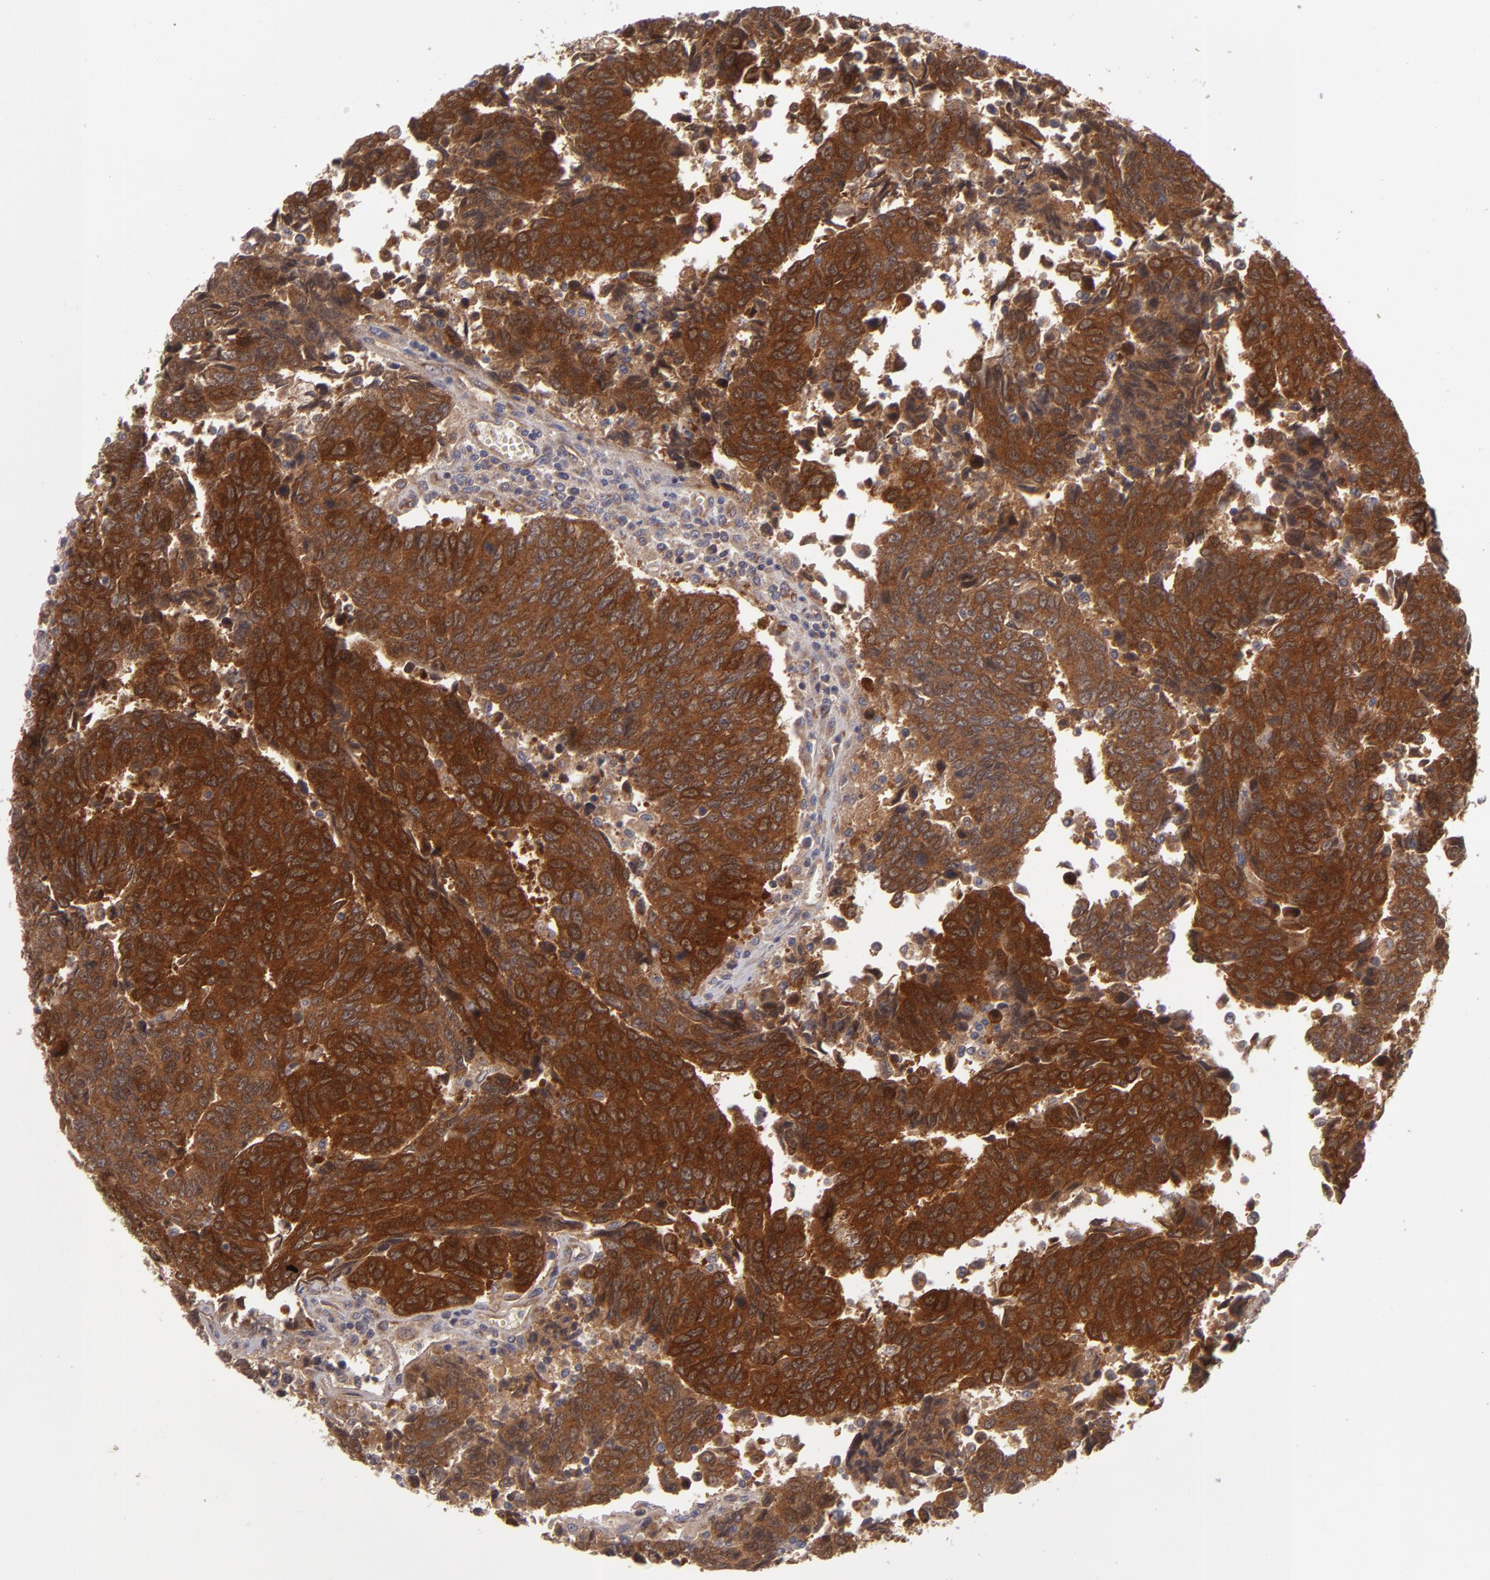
{"staining": {"intensity": "strong", "quantity": ">75%", "location": "cytoplasmic/membranous"}, "tissue": "urothelial cancer", "cell_type": "Tumor cells", "image_type": "cancer", "snomed": [{"axis": "morphology", "description": "Urothelial carcinoma, High grade"}, {"axis": "topography", "description": "Urinary bladder"}], "caption": "This is a histology image of immunohistochemistry (IHC) staining of urothelial carcinoma (high-grade), which shows strong staining in the cytoplasmic/membranous of tumor cells.", "gene": "SH2D4A", "patient": {"sex": "male", "age": 86}}